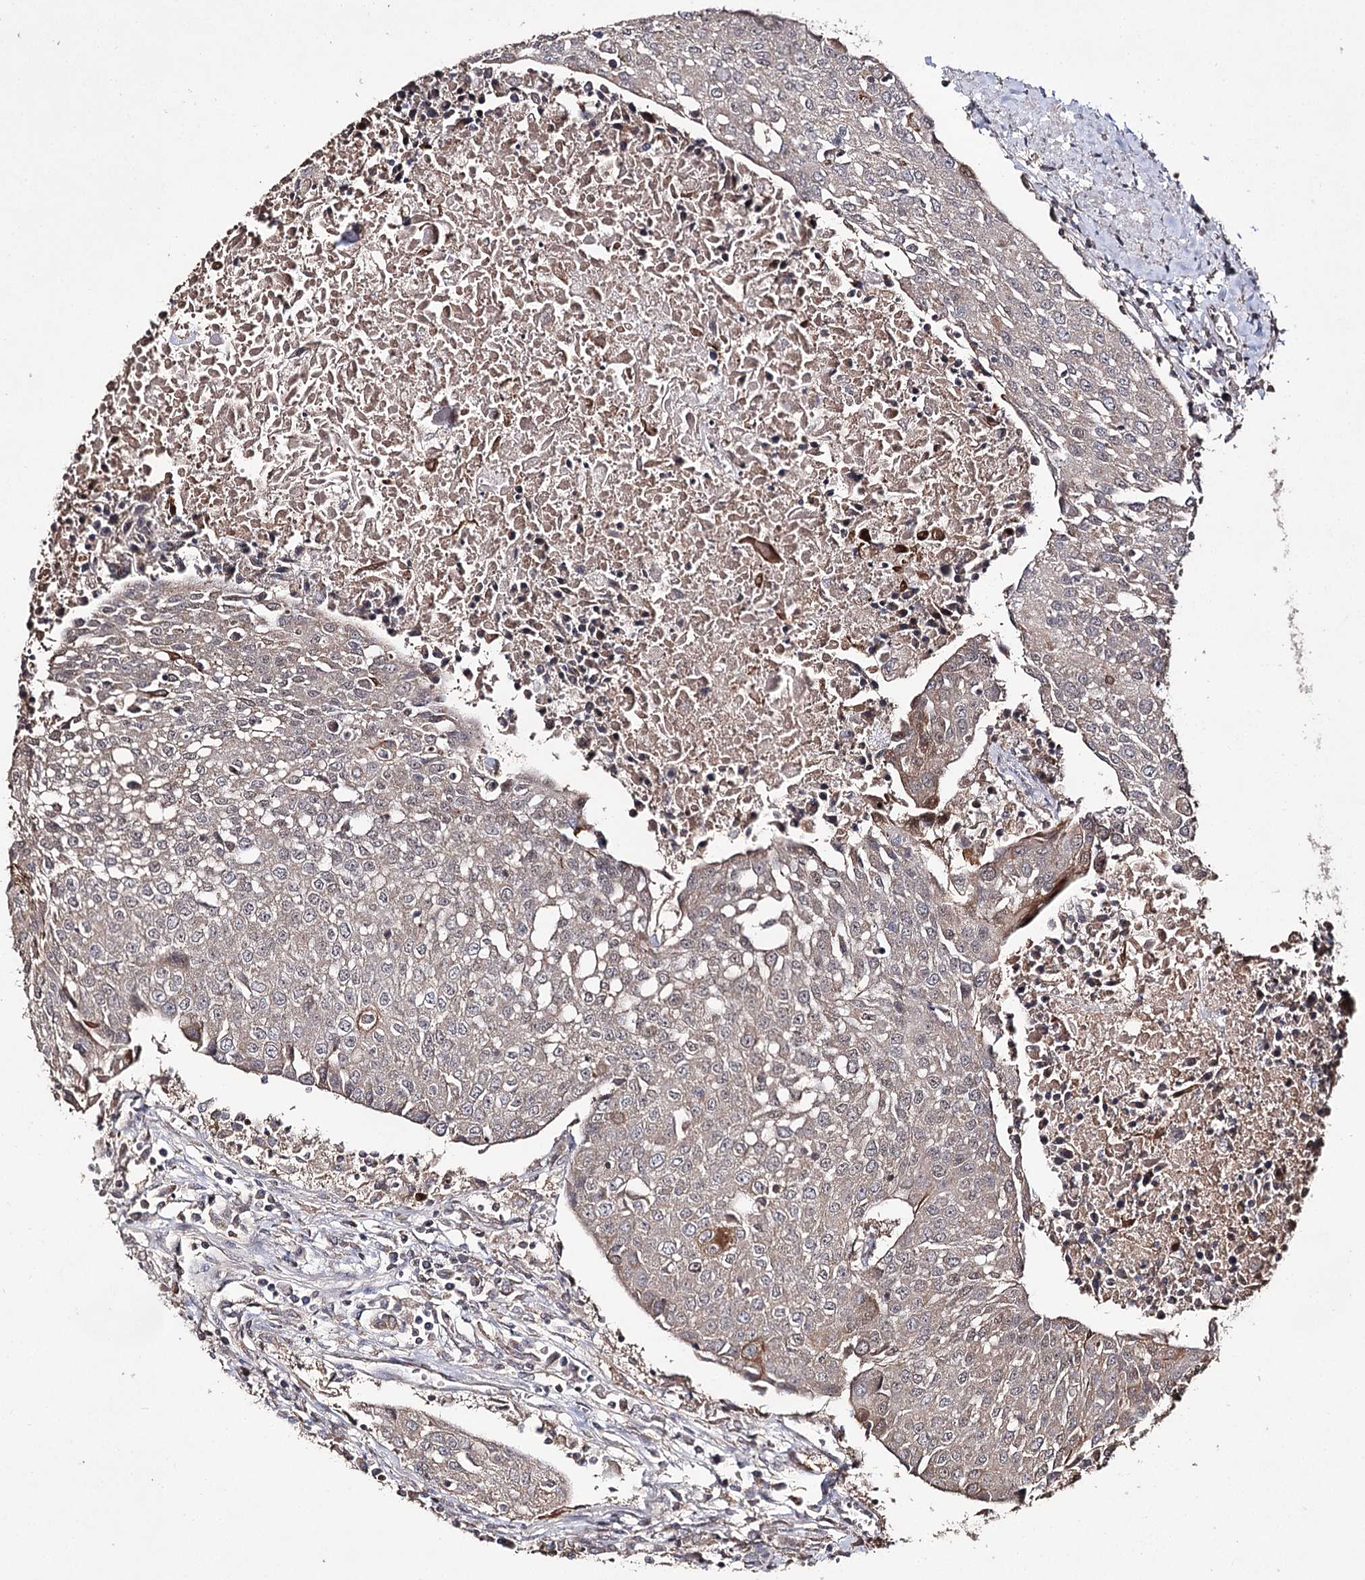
{"staining": {"intensity": "weak", "quantity": ">75%", "location": "cytoplasmic/membranous"}, "tissue": "urothelial cancer", "cell_type": "Tumor cells", "image_type": "cancer", "snomed": [{"axis": "morphology", "description": "Urothelial carcinoma, High grade"}, {"axis": "topography", "description": "Urinary bladder"}], "caption": "This histopathology image reveals immunohistochemistry staining of human urothelial cancer, with low weak cytoplasmic/membranous expression in about >75% of tumor cells.", "gene": "ACTR6", "patient": {"sex": "female", "age": 85}}